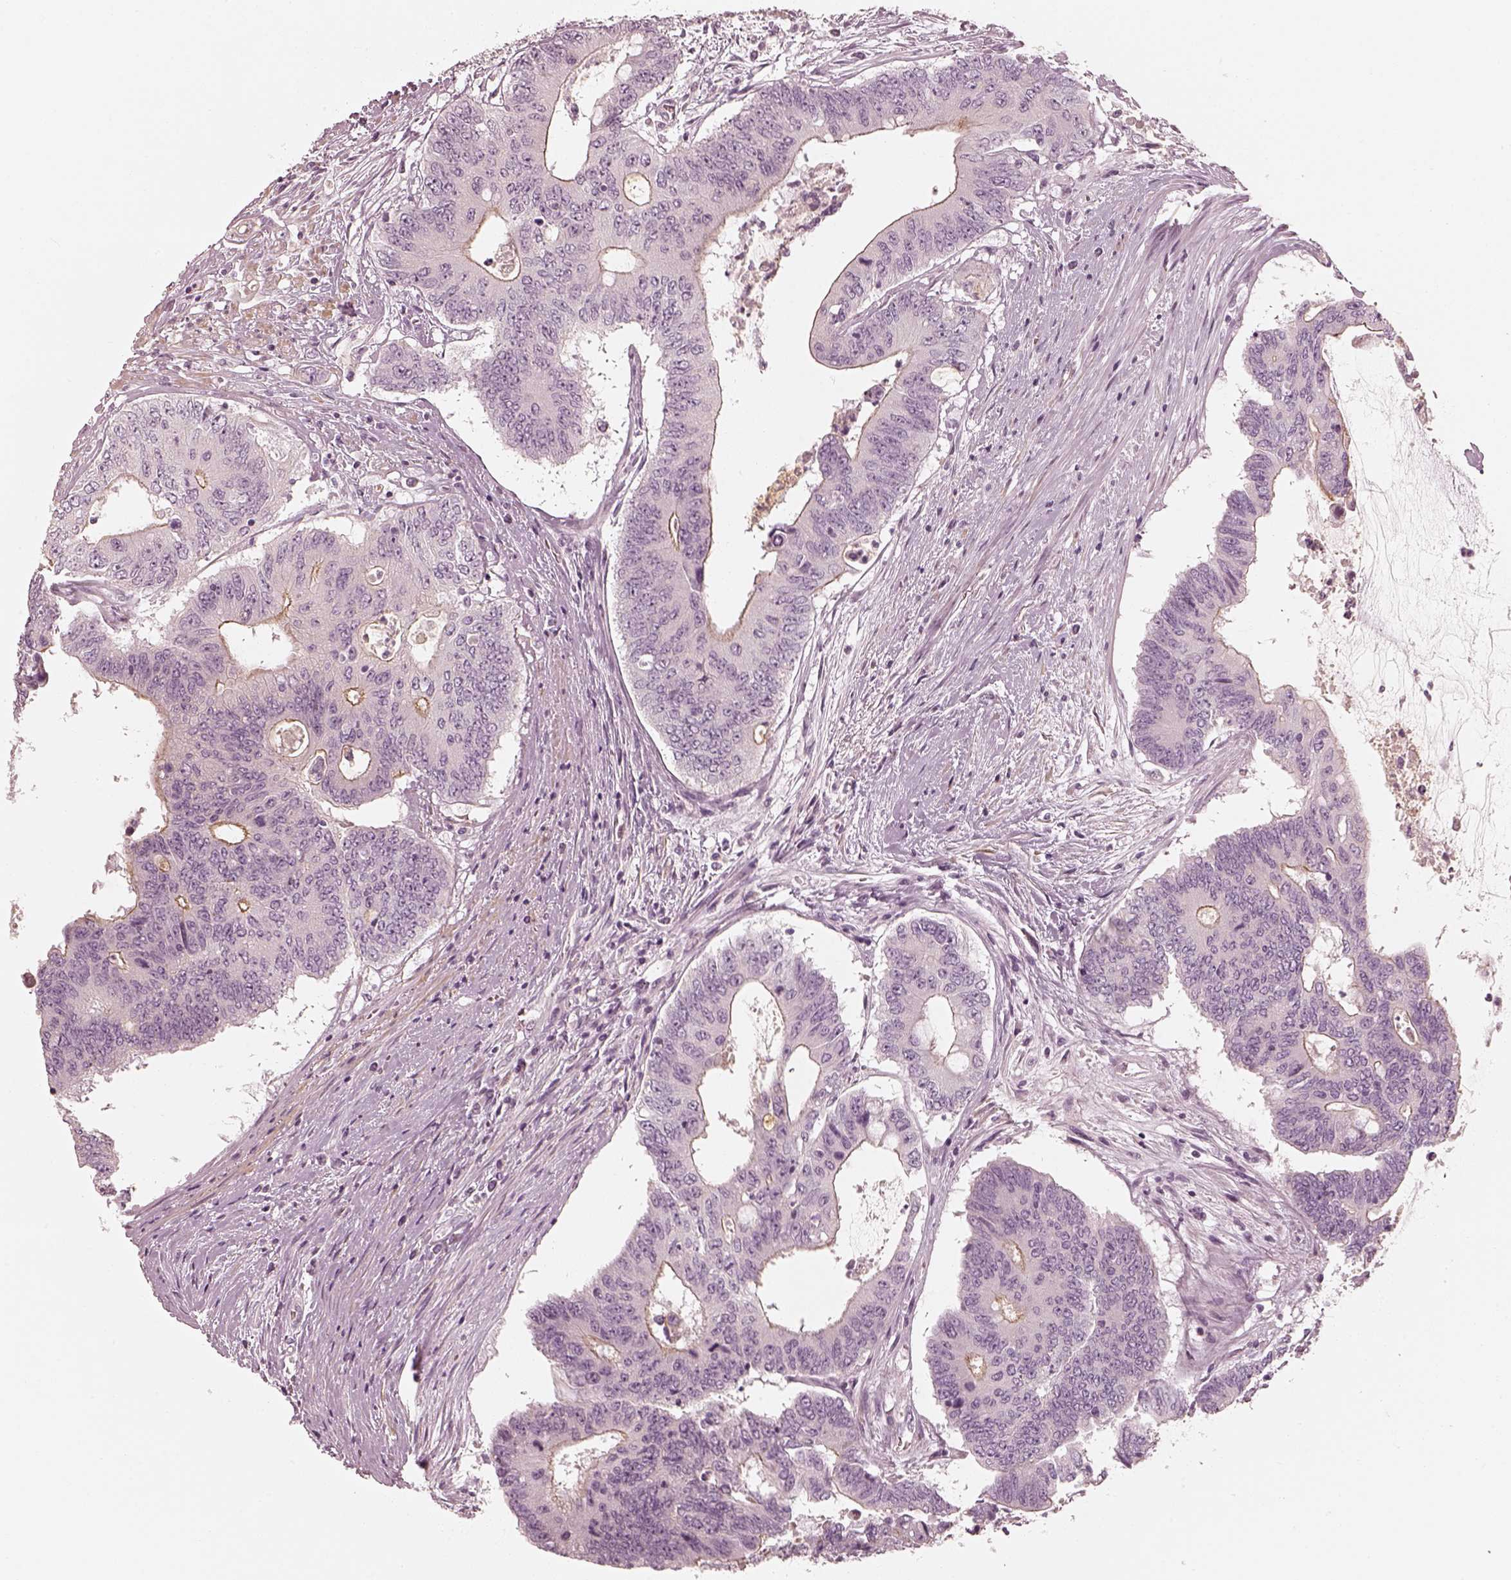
{"staining": {"intensity": "negative", "quantity": "none", "location": "none"}, "tissue": "colorectal cancer", "cell_type": "Tumor cells", "image_type": "cancer", "snomed": [{"axis": "morphology", "description": "Adenocarcinoma, NOS"}, {"axis": "topography", "description": "Rectum"}], "caption": "Immunohistochemistry of colorectal cancer (adenocarcinoma) reveals no staining in tumor cells.", "gene": "SPATA24", "patient": {"sex": "male", "age": 59}}